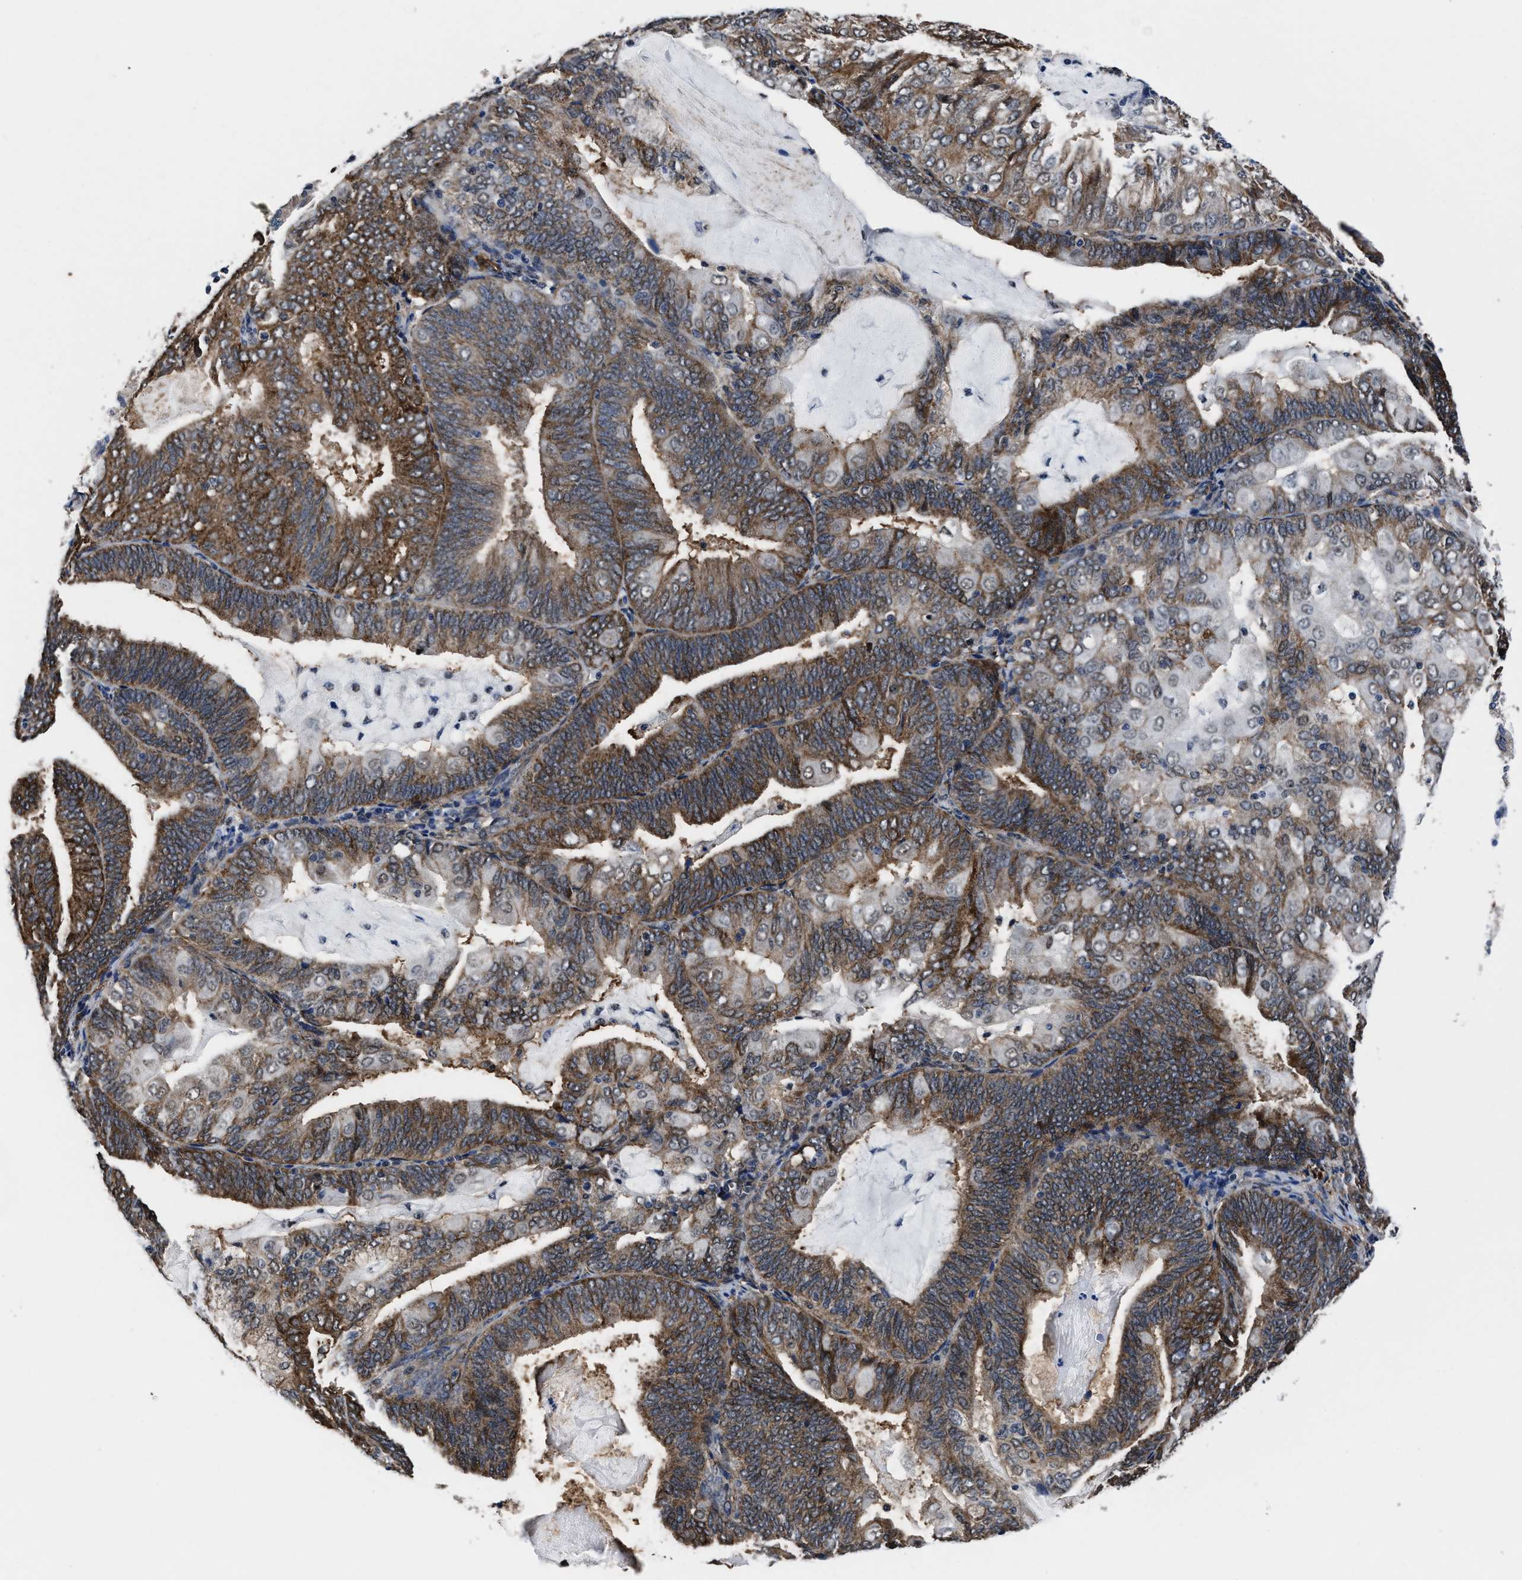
{"staining": {"intensity": "strong", "quantity": ">75%", "location": "cytoplasmic/membranous"}, "tissue": "endometrial cancer", "cell_type": "Tumor cells", "image_type": "cancer", "snomed": [{"axis": "morphology", "description": "Adenocarcinoma, NOS"}, {"axis": "topography", "description": "Endometrium"}], "caption": "Human endometrial cancer stained for a protein (brown) shows strong cytoplasmic/membranous positive positivity in approximately >75% of tumor cells.", "gene": "MARCKSL1", "patient": {"sex": "female", "age": 81}}